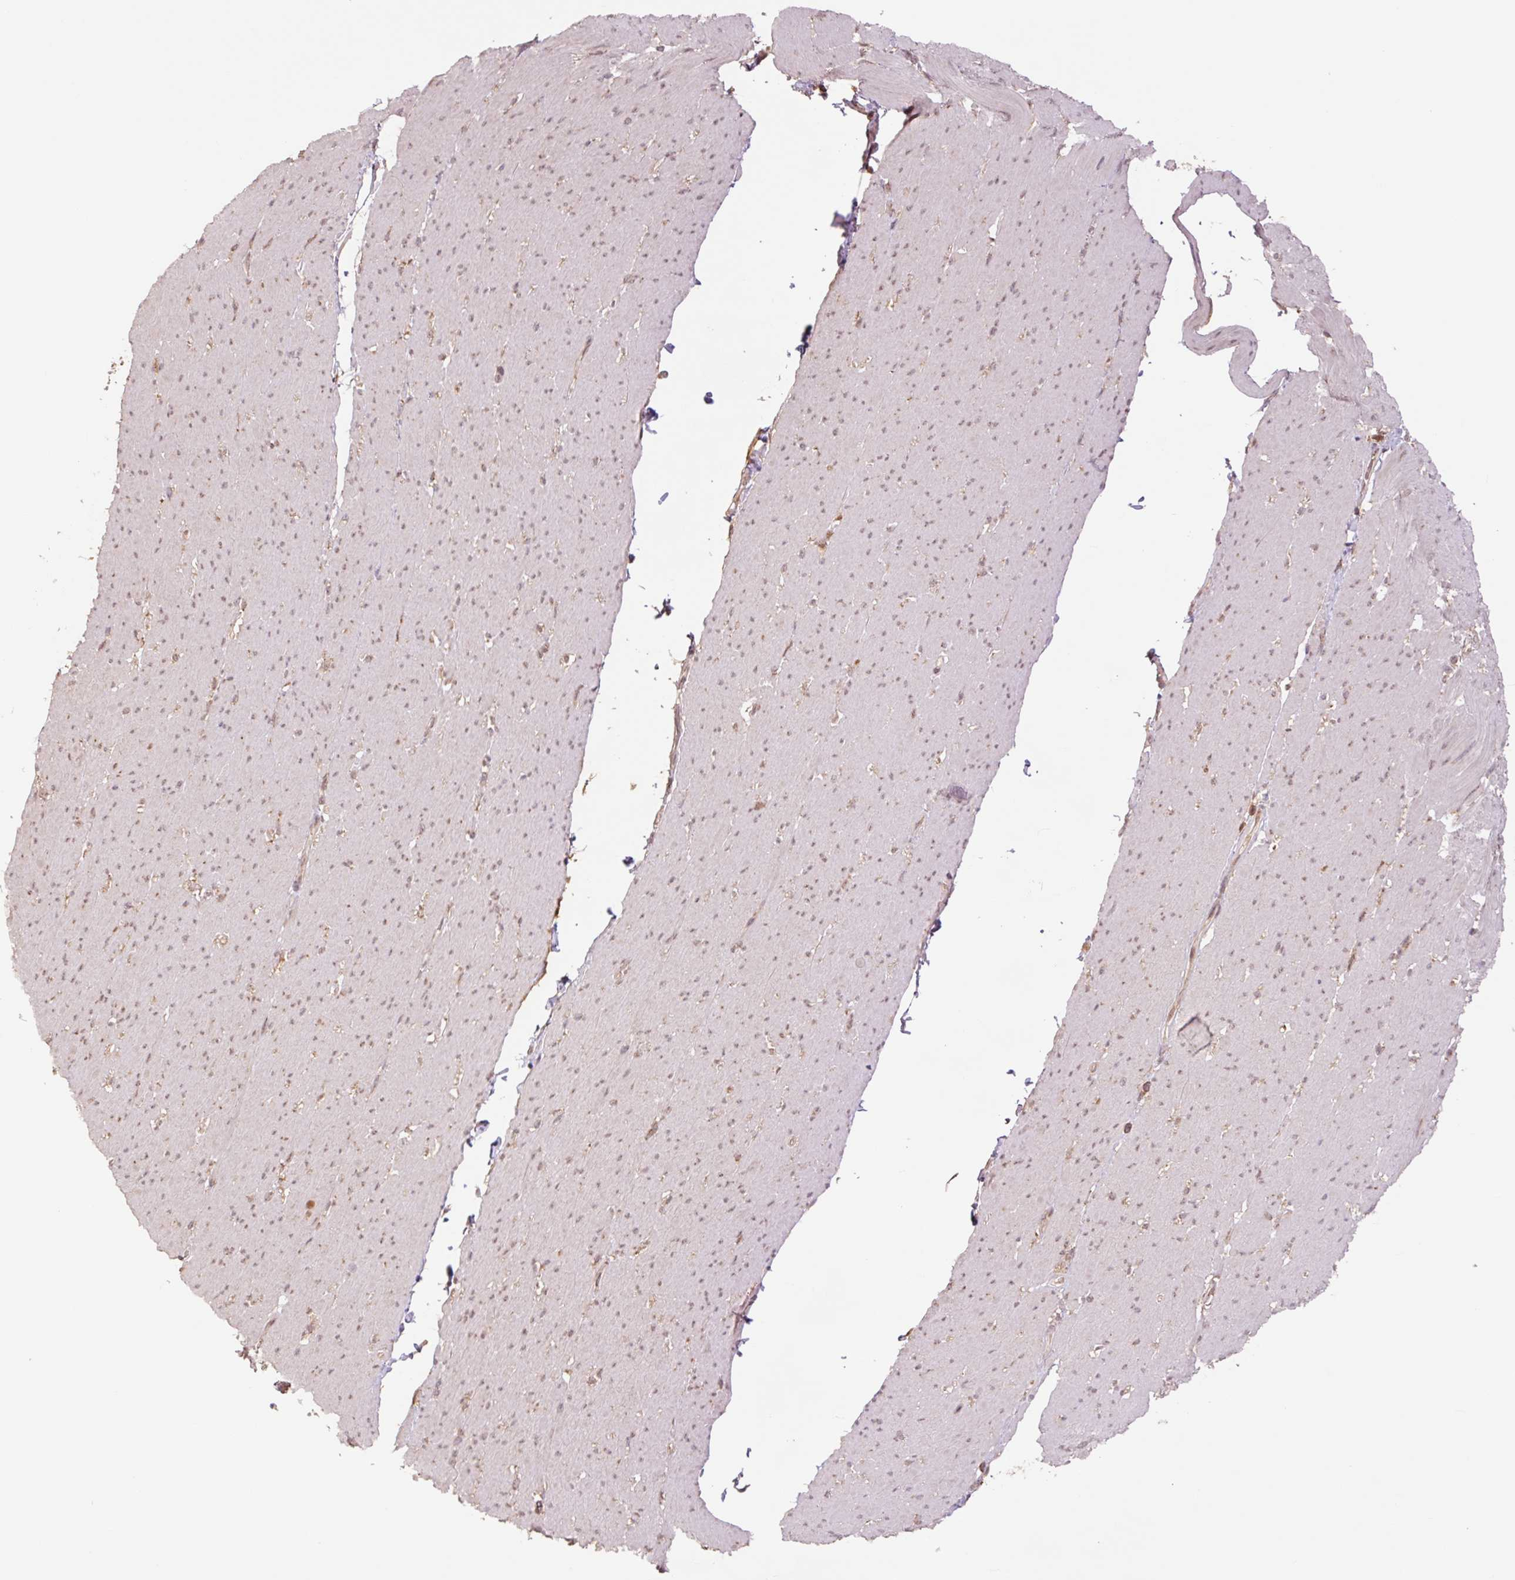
{"staining": {"intensity": "weak", "quantity": "25%-75%", "location": "cytoplasmic/membranous,nuclear"}, "tissue": "smooth muscle", "cell_type": "Smooth muscle cells", "image_type": "normal", "snomed": [{"axis": "morphology", "description": "Normal tissue, NOS"}, {"axis": "topography", "description": "Smooth muscle"}, {"axis": "topography", "description": "Rectum"}], "caption": "High-power microscopy captured an IHC photomicrograph of unremarkable smooth muscle, revealing weak cytoplasmic/membranous,nuclear staining in about 25%-75% of smooth muscle cells. The protein is stained brown, and the nuclei are stained in blue (DAB IHC with brightfield microscopy, high magnification).", "gene": "YJU2B", "patient": {"sex": "male", "age": 53}}